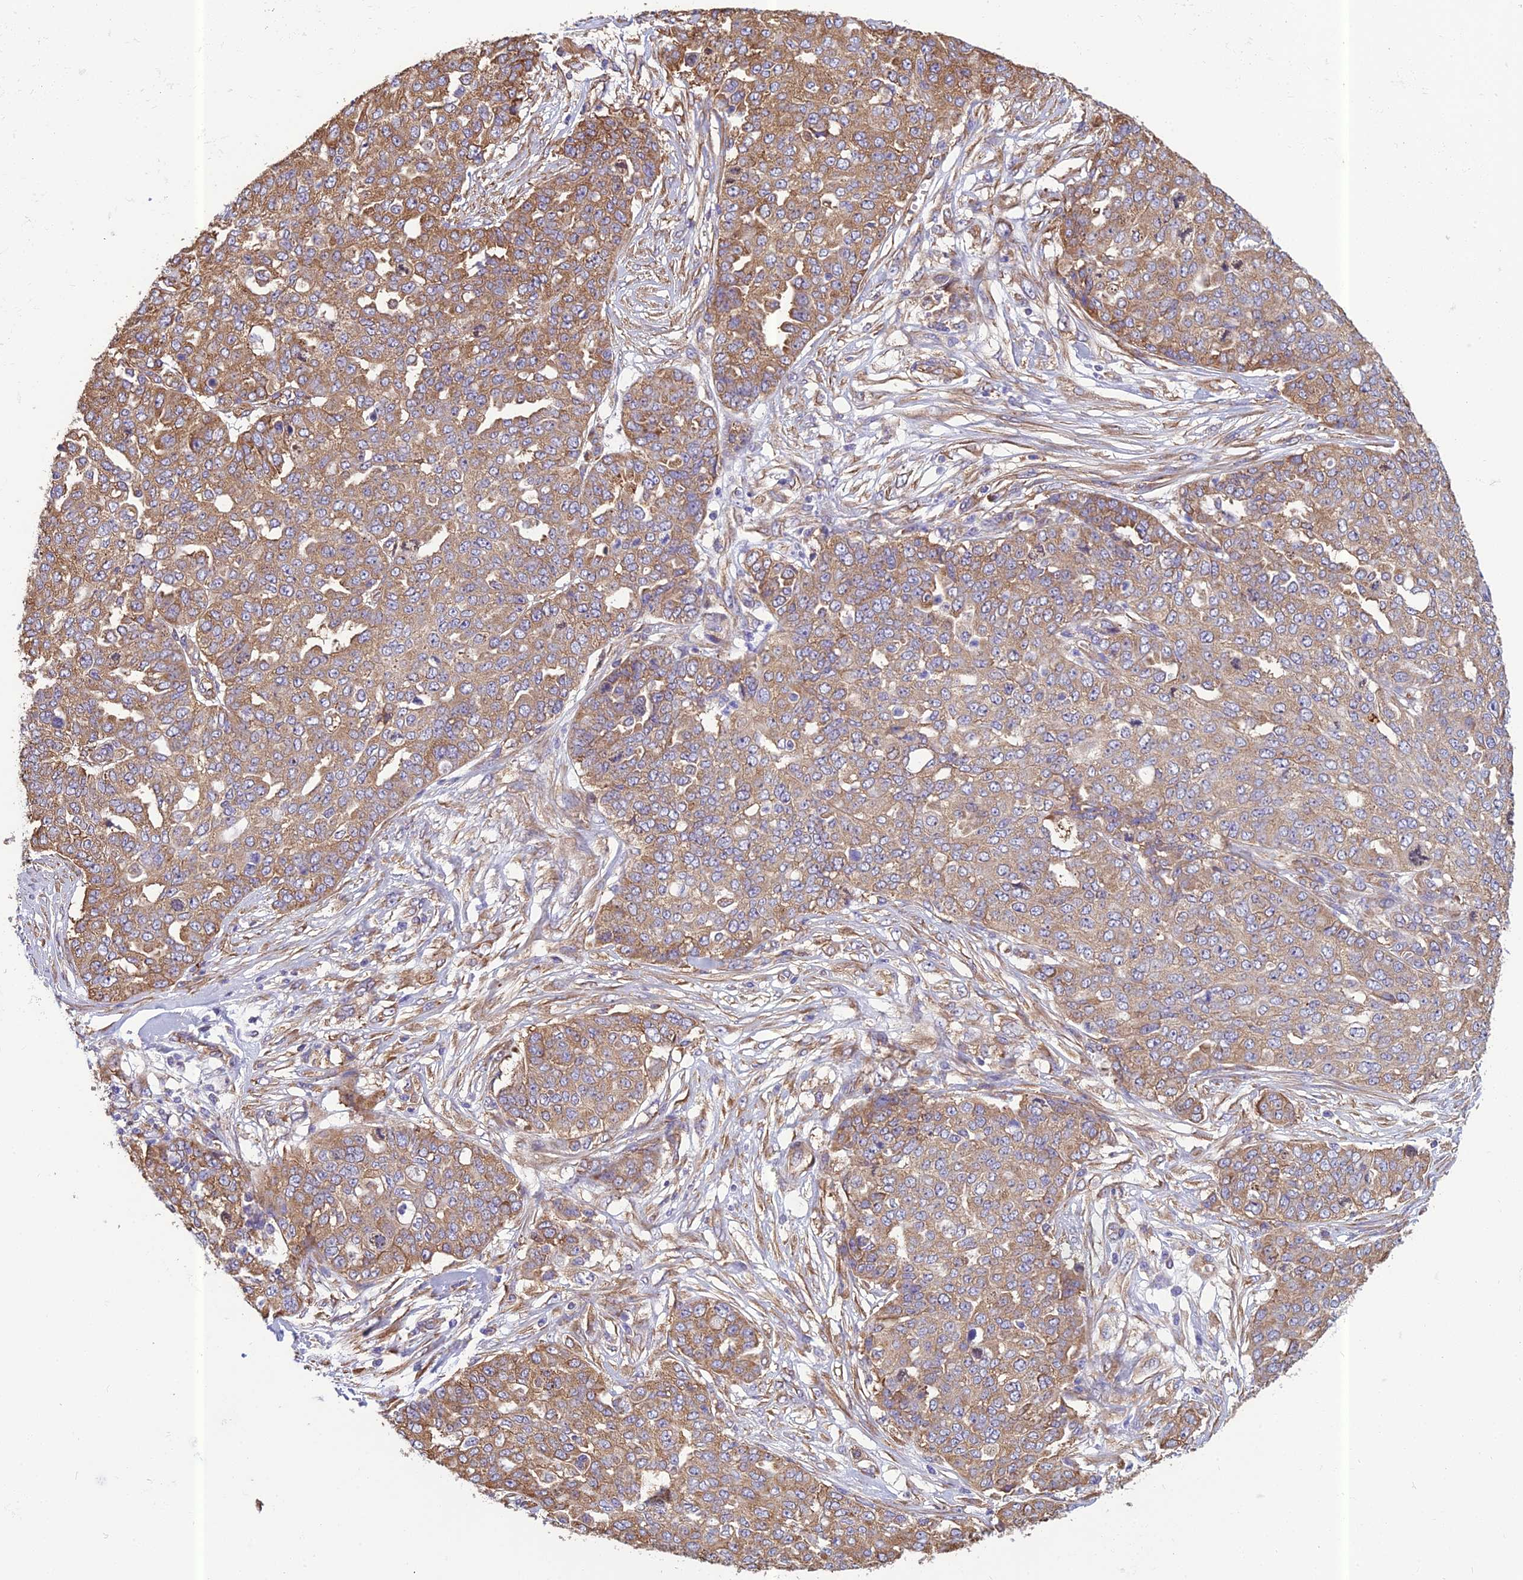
{"staining": {"intensity": "moderate", "quantity": ">75%", "location": "cytoplasmic/membranous"}, "tissue": "ovarian cancer", "cell_type": "Tumor cells", "image_type": "cancer", "snomed": [{"axis": "morphology", "description": "Cystadenocarcinoma, serous, NOS"}, {"axis": "topography", "description": "Soft tissue"}, {"axis": "topography", "description": "Ovary"}], "caption": "Immunohistochemistry (IHC) photomicrograph of ovarian cancer (serous cystadenocarcinoma) stained for a protein (brown), which shows medium levels of moderate cytoplasmic/membranous positivity in approximately >75% of tumor cells.", "gene": "SPDL1", "patient": {"sex": "female", "age": 57}}